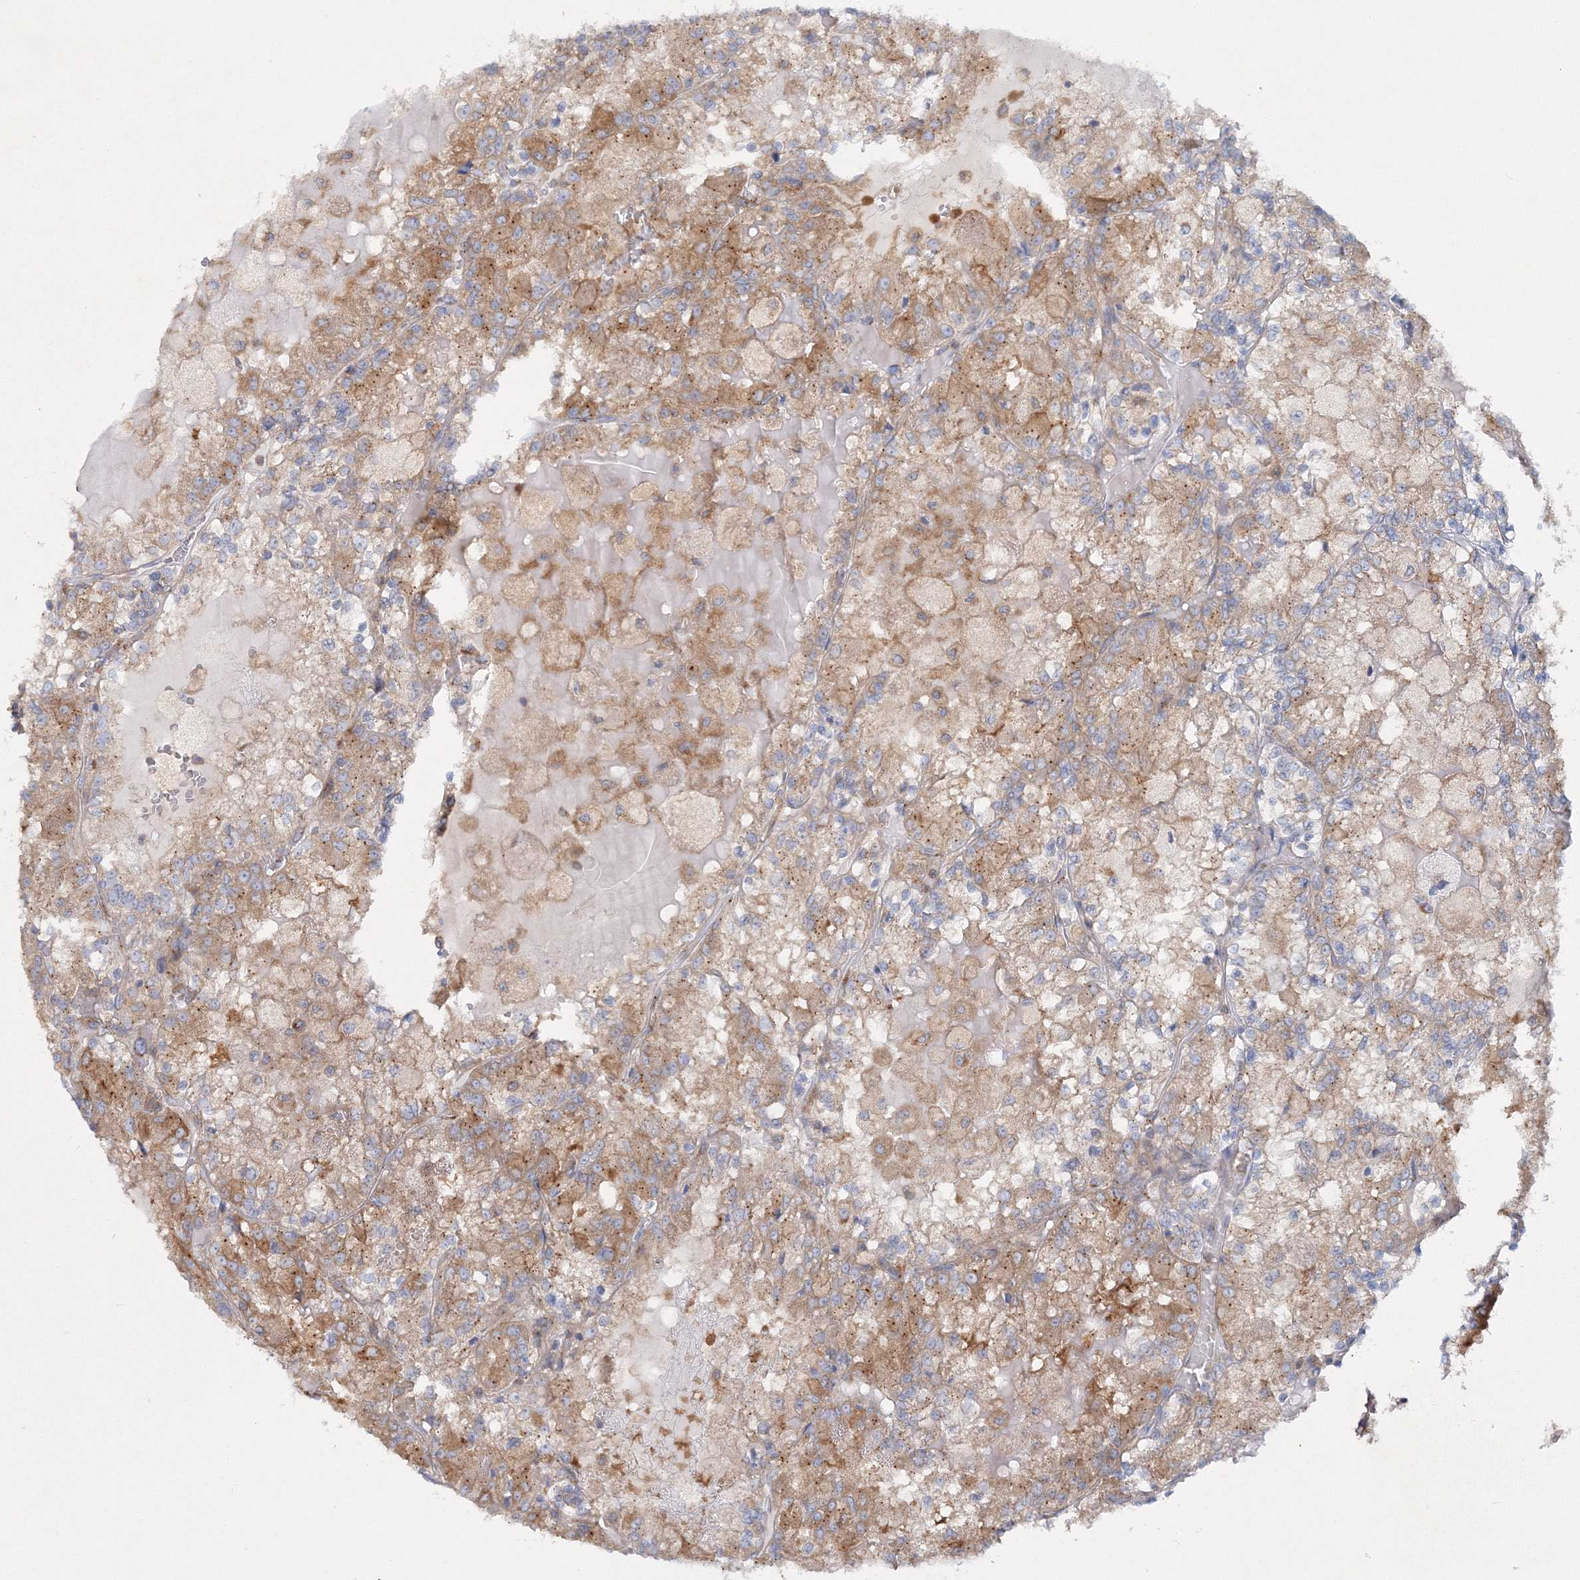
{"staining": {"intensity": "moderate", "quantity": "25%-75%", "location": "cytoplasmic/membranous"}, "tissue": "renal cancer", "cell_type": "Tumor cells", "image_type": "cancer", "snomed": [{"axis": "morphology", "description": "Adenocarcinoma, NOS"}, {"axis": "topography", "description": "Kidney"}], "caption": "Tumor cells reveal moderate cytoplasmic/membranous staining in about 25%-75% of cells in renal cancer (adenocarcinoma).", "gene": "SEC23IP", "patient": {"sex": "female", "age": 56}}